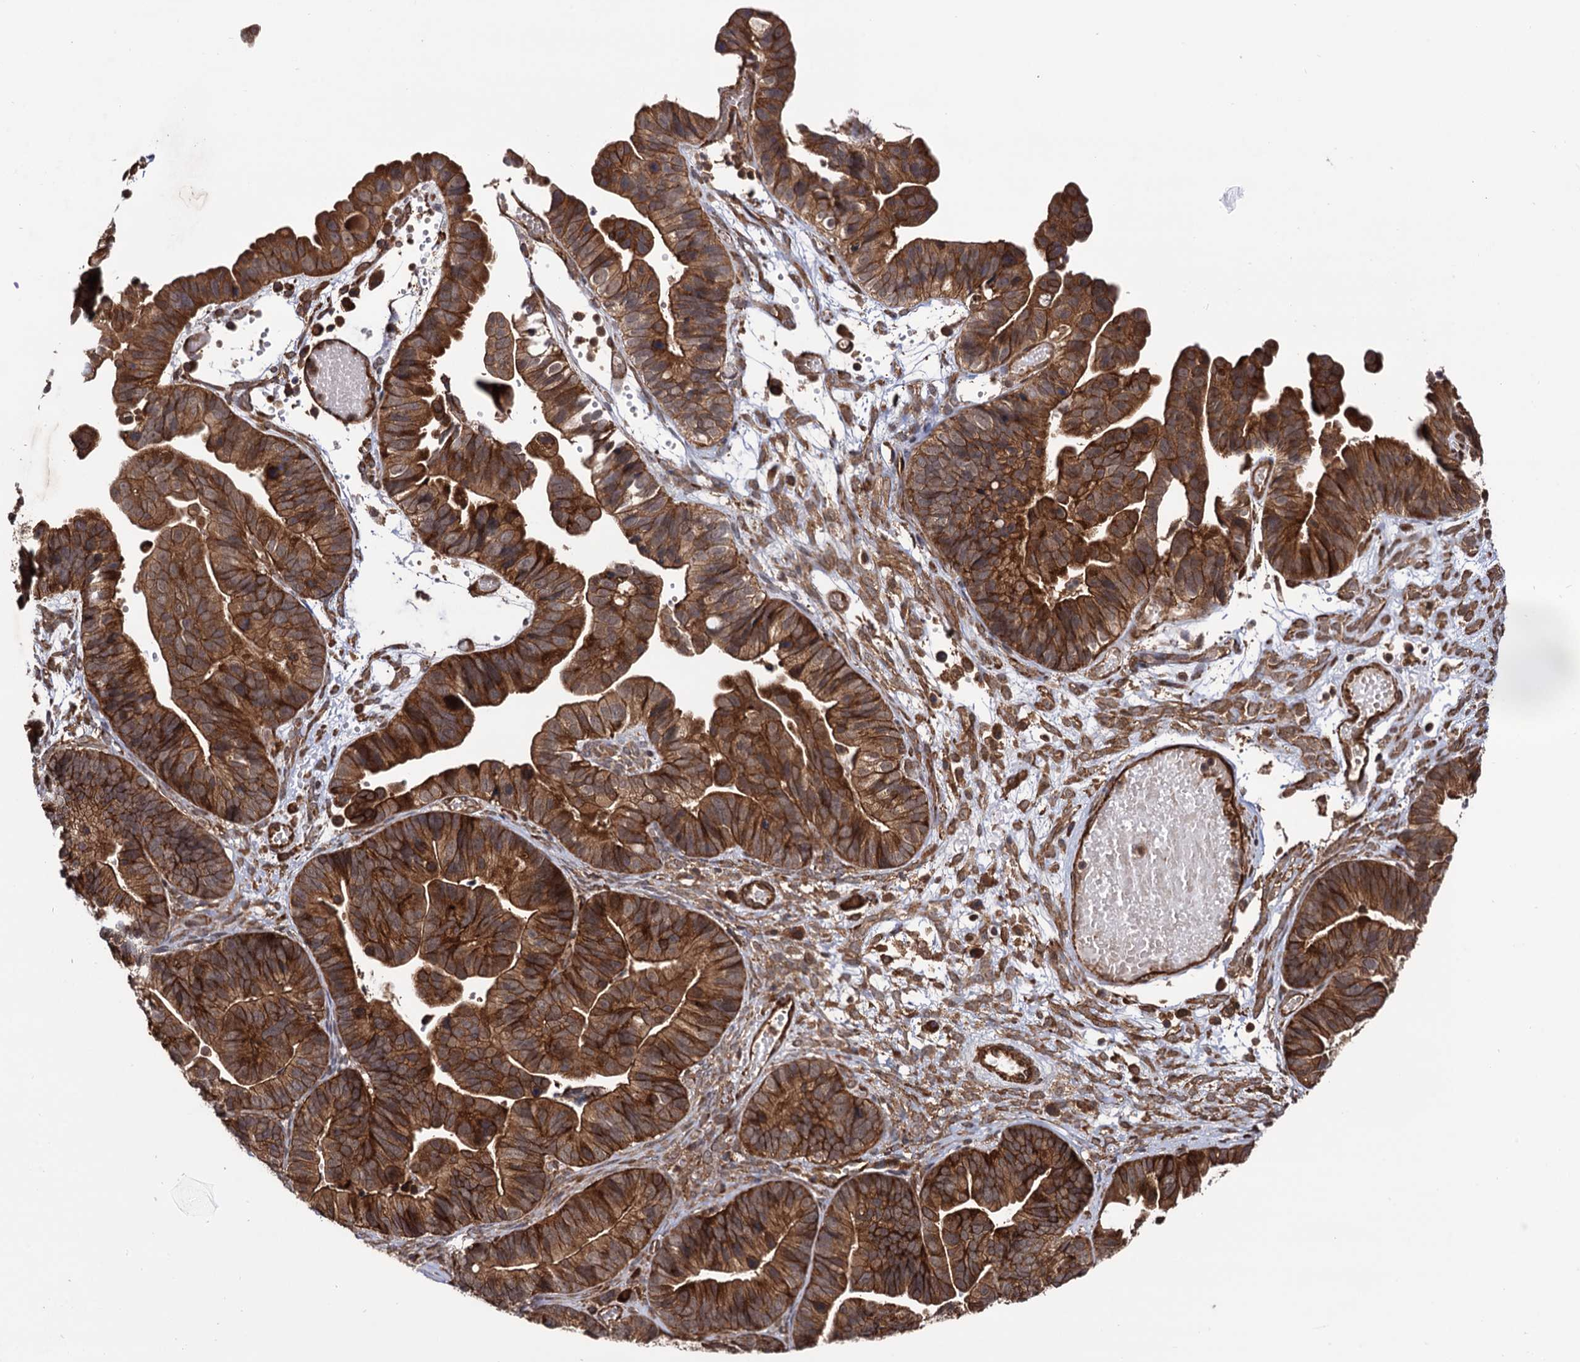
{"staining": {"intensity": "strong", "quantity": ">75%", "location": "cytoplasmic/membranous"}, "tissue": "ovarian cancer", "cell_type": "Tumor cells", "image_type": "cancer", "snomed": [{"axis": "morphology", "description": "Cystadenocarcinoma, serous, NOS"}, {"axis": "topography", "description": "Ovary"}], "caption": "This image shows serous cystadenocarcinoma (ovarian) stained with immunohistochemistry to label a protein in brown. The cytoplasmic/membranous of tumor cells show strong positivity for the protein. Nuclei are counter-stained blue.", "gene": "ATP8B4", "patient": {"sex": "female", "age": 56}}